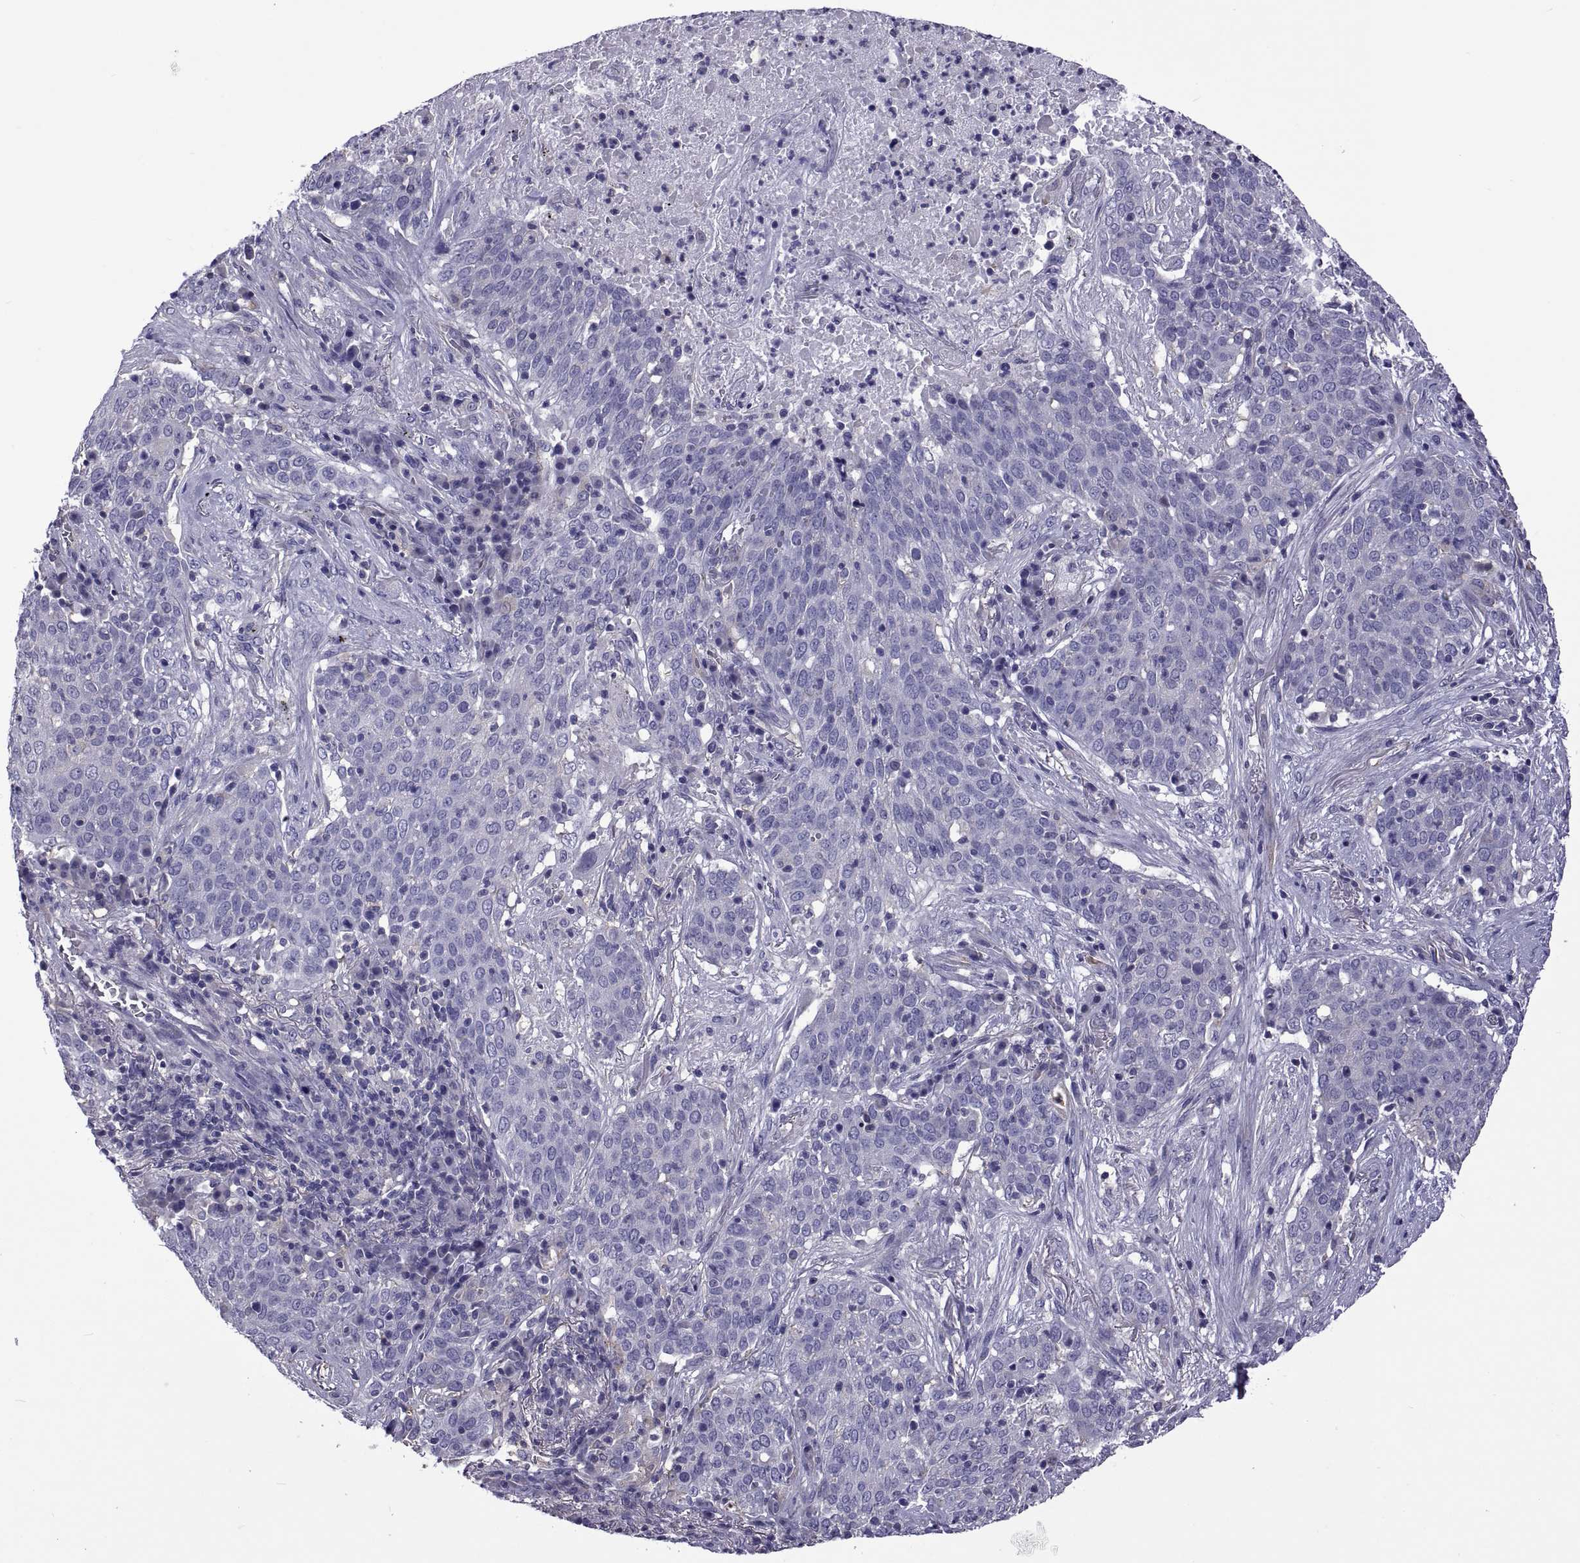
{"staining": {"intensity": "negative", "quantity": "none", "location": "none"}, "tissue": "lung cancer", "cell_type": "Tumor cells", "image_type": "cancer", "snomed": [{"axis": "morphology", "description": "Squamous cell carcinoma, NOS"}, {"axis": "topography", "description": "Lung"}], "caption": "IHC micrograph of lung cancer stained for a protein (brown), which exhibits no expression in tumor cells.", "gene": "TMC3", "patient": {"sex": "male", "age": 82}}